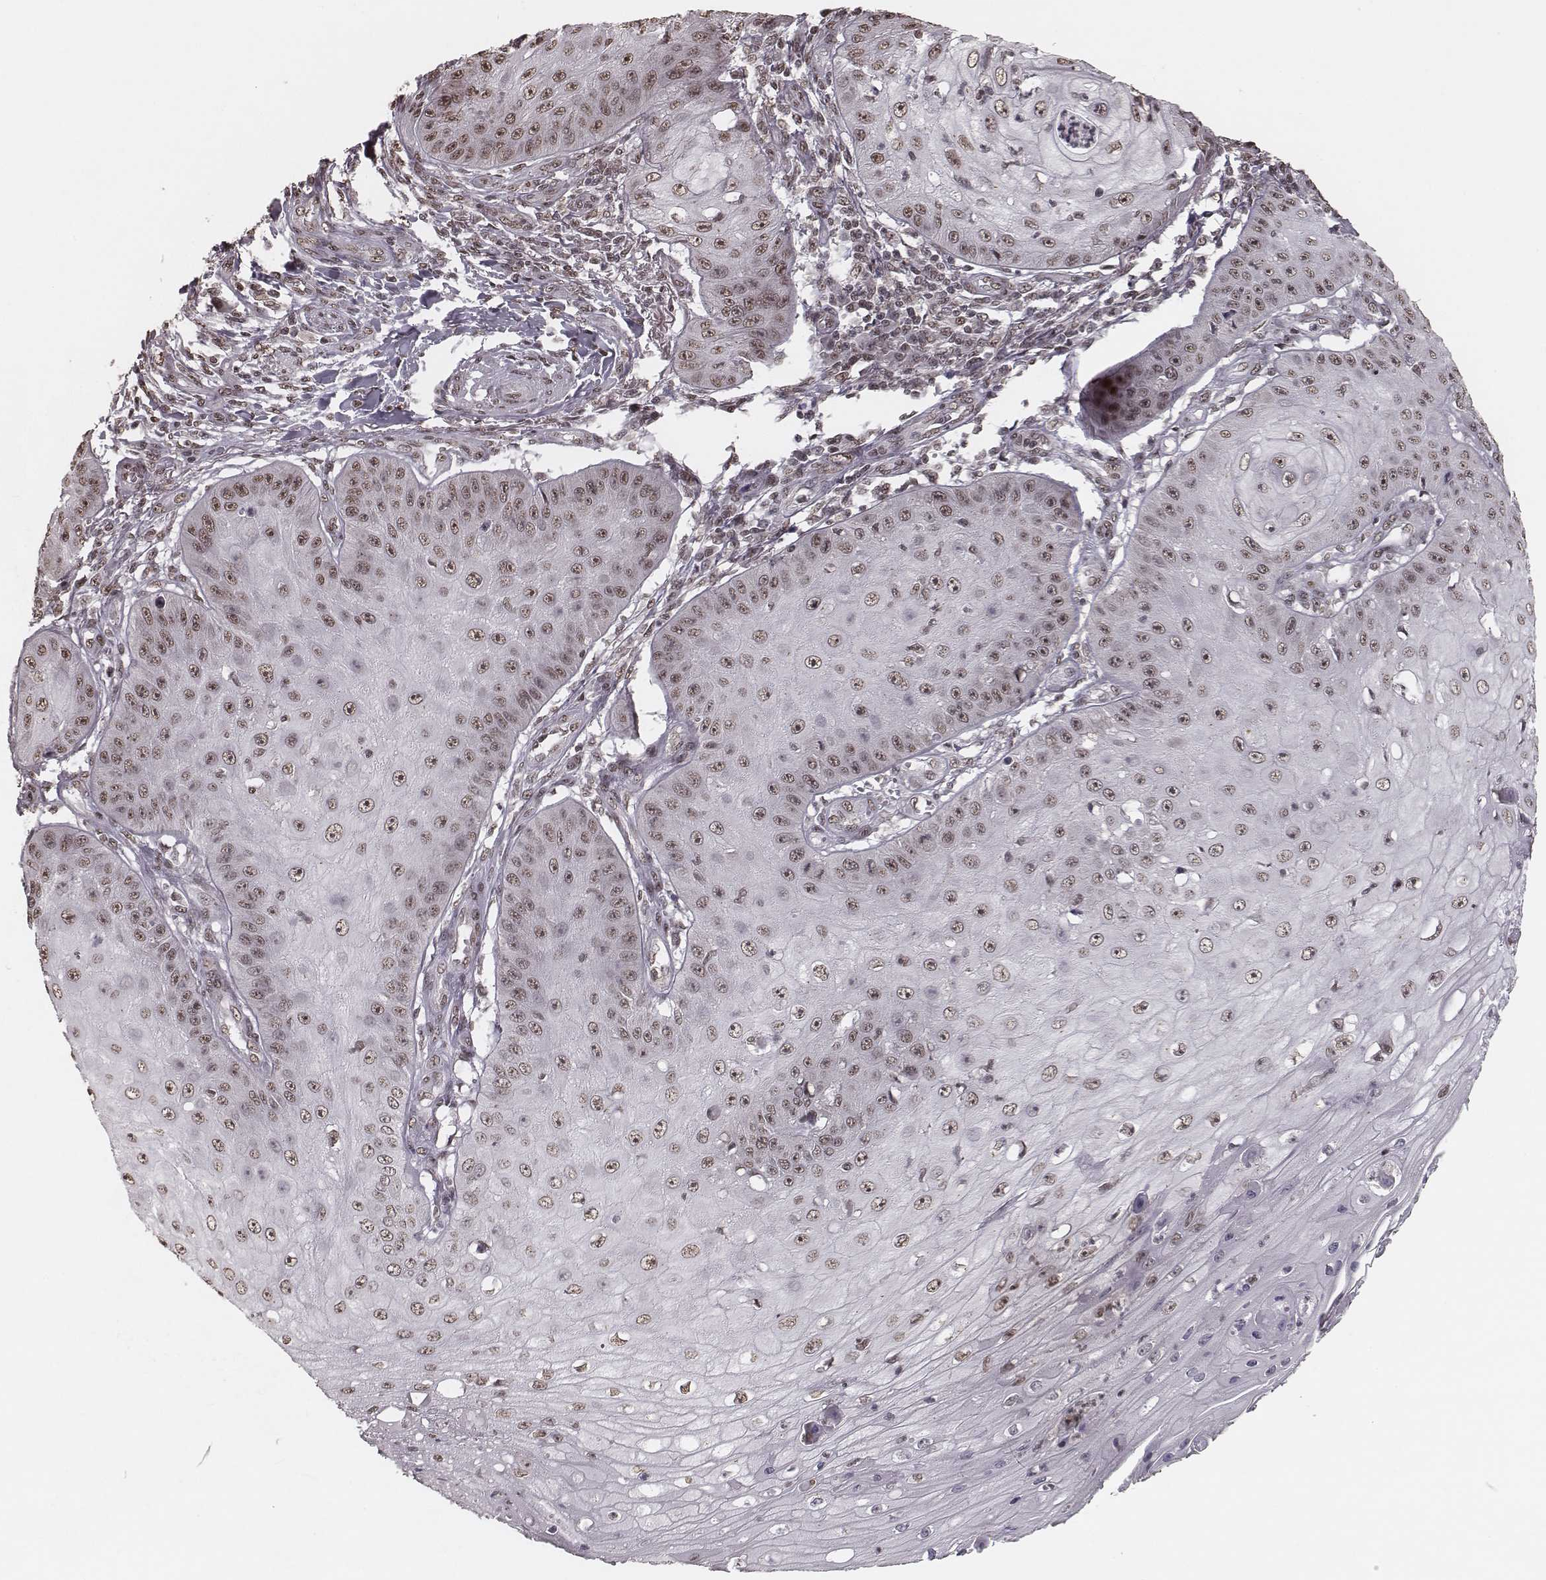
{"staining": {"intensity": "weak", "quantity": ">75%", "location": "nuclear"}, "tissue": "skin cancer", "cell_type": "Tumor cells", "image_type": "cancer", "snomed": [{"axis": "morphology", "description": "Squamous cell carcinoma, NOS"}, {"axis": "topography", "description": "Skin"}], "caption": "Protein analysis of squamous cell carcinoma (skin) tissue displays weak nuclear staining in about >75% of tumor cells.", "gene": "HMGA2", "patient": {"sex": "male", "age": 70}}